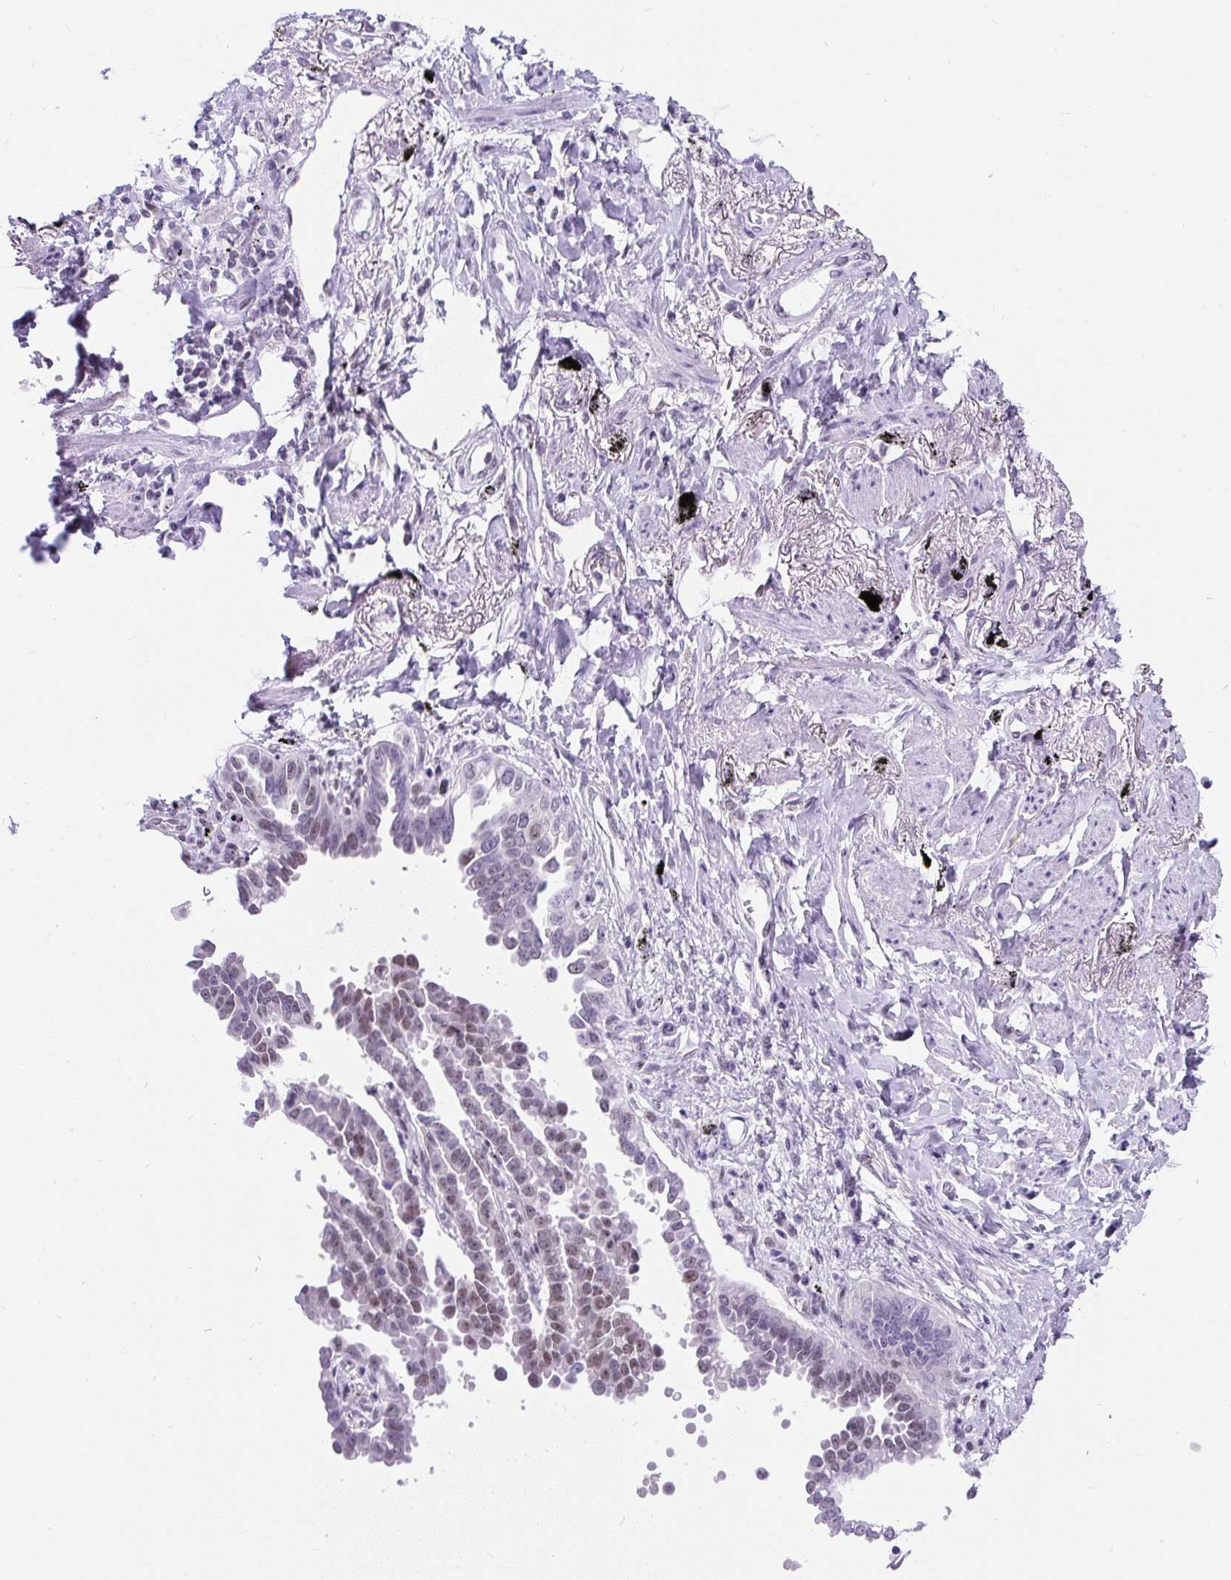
{"staining": {"intensity": "weak", "quantity": "<25%", "location": "nuclear"}, "tissue": "lung cancer", "cell_type": "Tumor cells", "image_type": "cancer", "snomed": [{"axis": "morphology", "description": "Adenocarcinoma, NOS"}, {"axis": "topography", "description": "Lung"}], "caption": "High power microscopy photomicrograph of an immunohistochemistry image of lung cancer, revealing no significant expression in tumor cells.", "gene": "PLCXD2", "patient": {"sex": "male", "age": 67}}